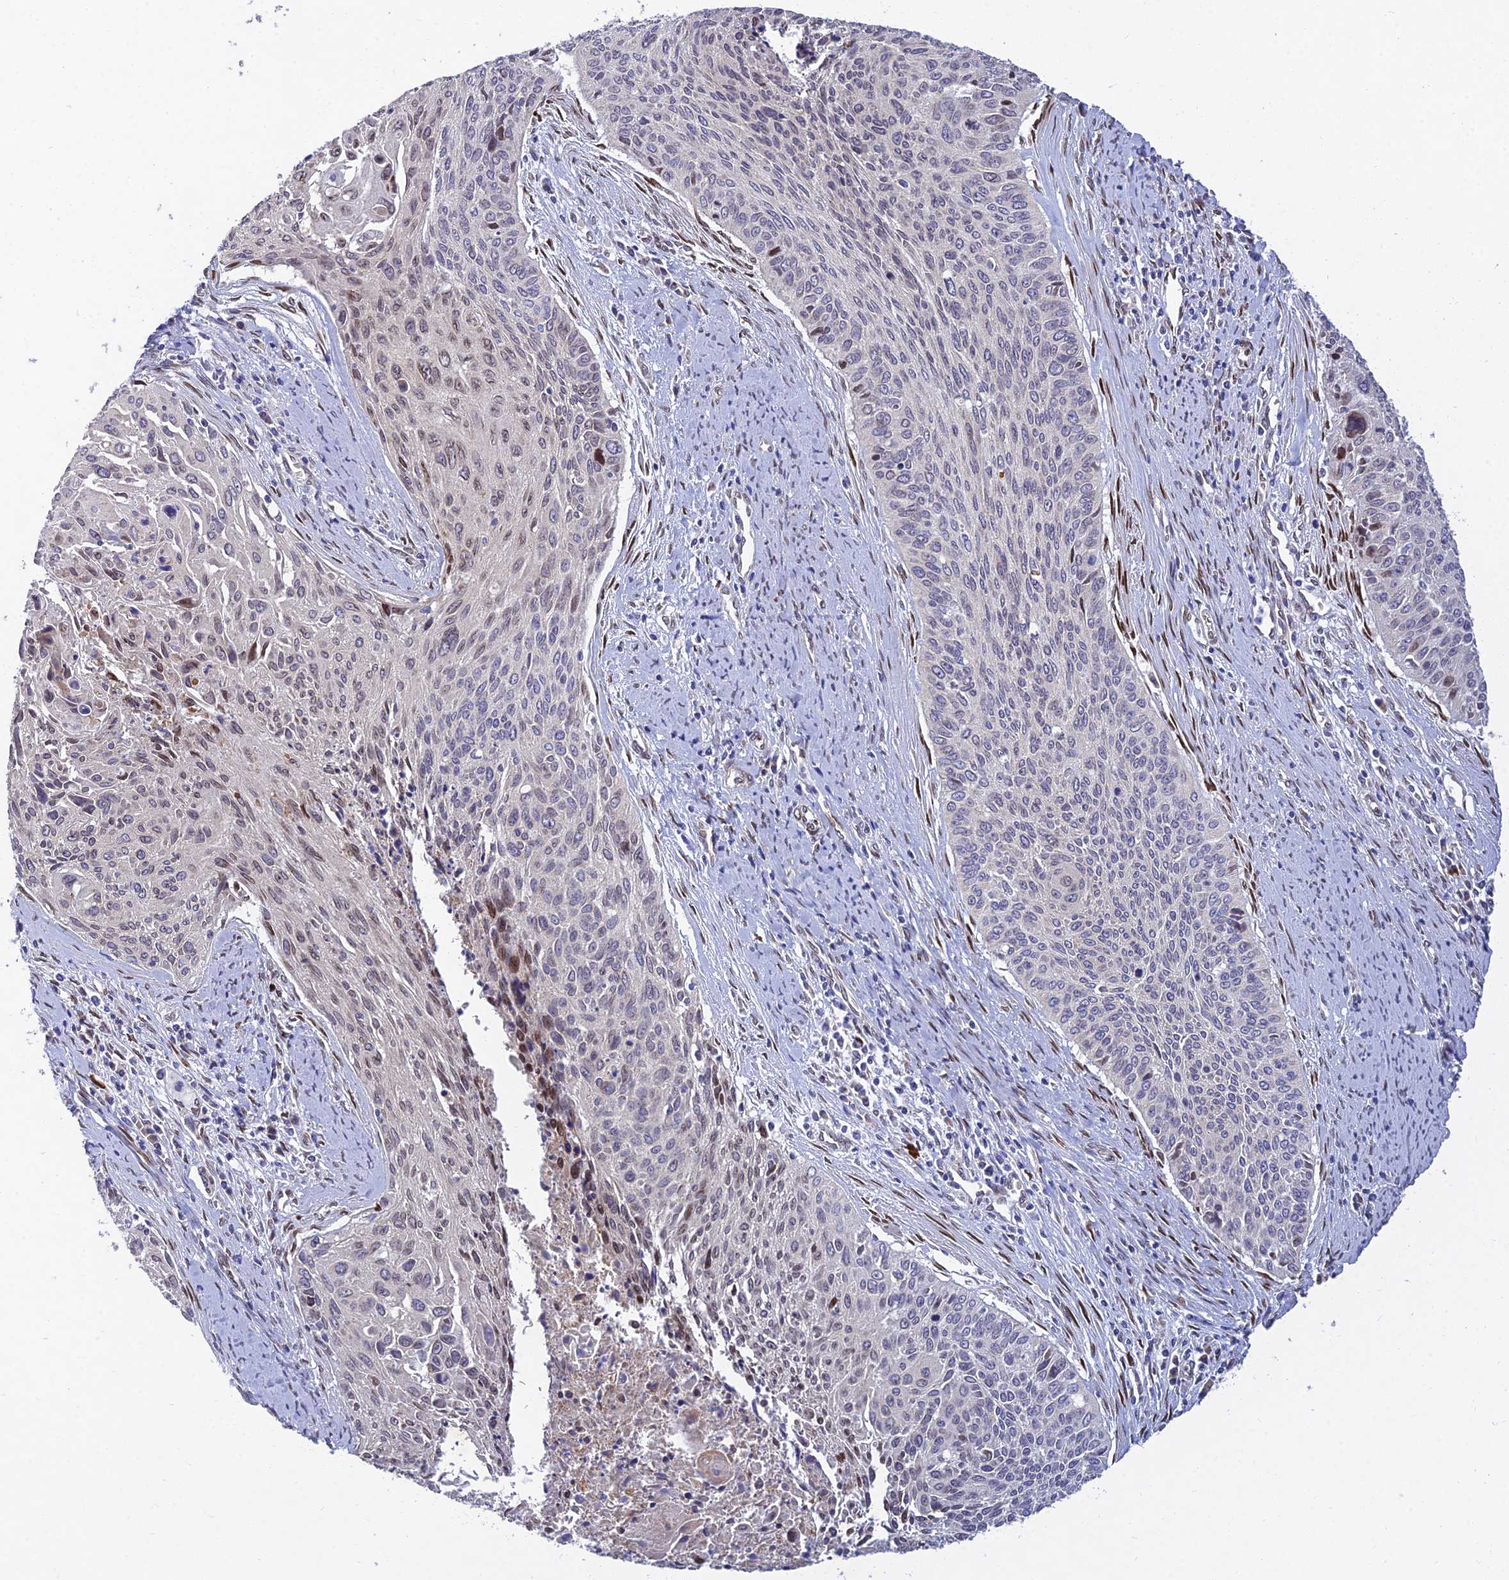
{"staining": {"intensity": "negative", "quantity": "none", "location": "none"}, "tissue": "cervical cancer", "cell_type": "Tumor cells", "image_type": "cancer", "snomed": [{"axis": "morphology", "description": "Squamous cell carcinoma, NOS"}, {"axis": "topography", "description": "Cervix"}], "caption": "The histopathology image displays no significant staining in tumor cells of cervical cancer. The staining was performed using DAB to visualize the protein expression in brown, while the nuclei were stained in blue with hematoxylin (Magnification: 20x).", "gene": "MGAT2", "patient": {"sex": "female", "age": 55}}